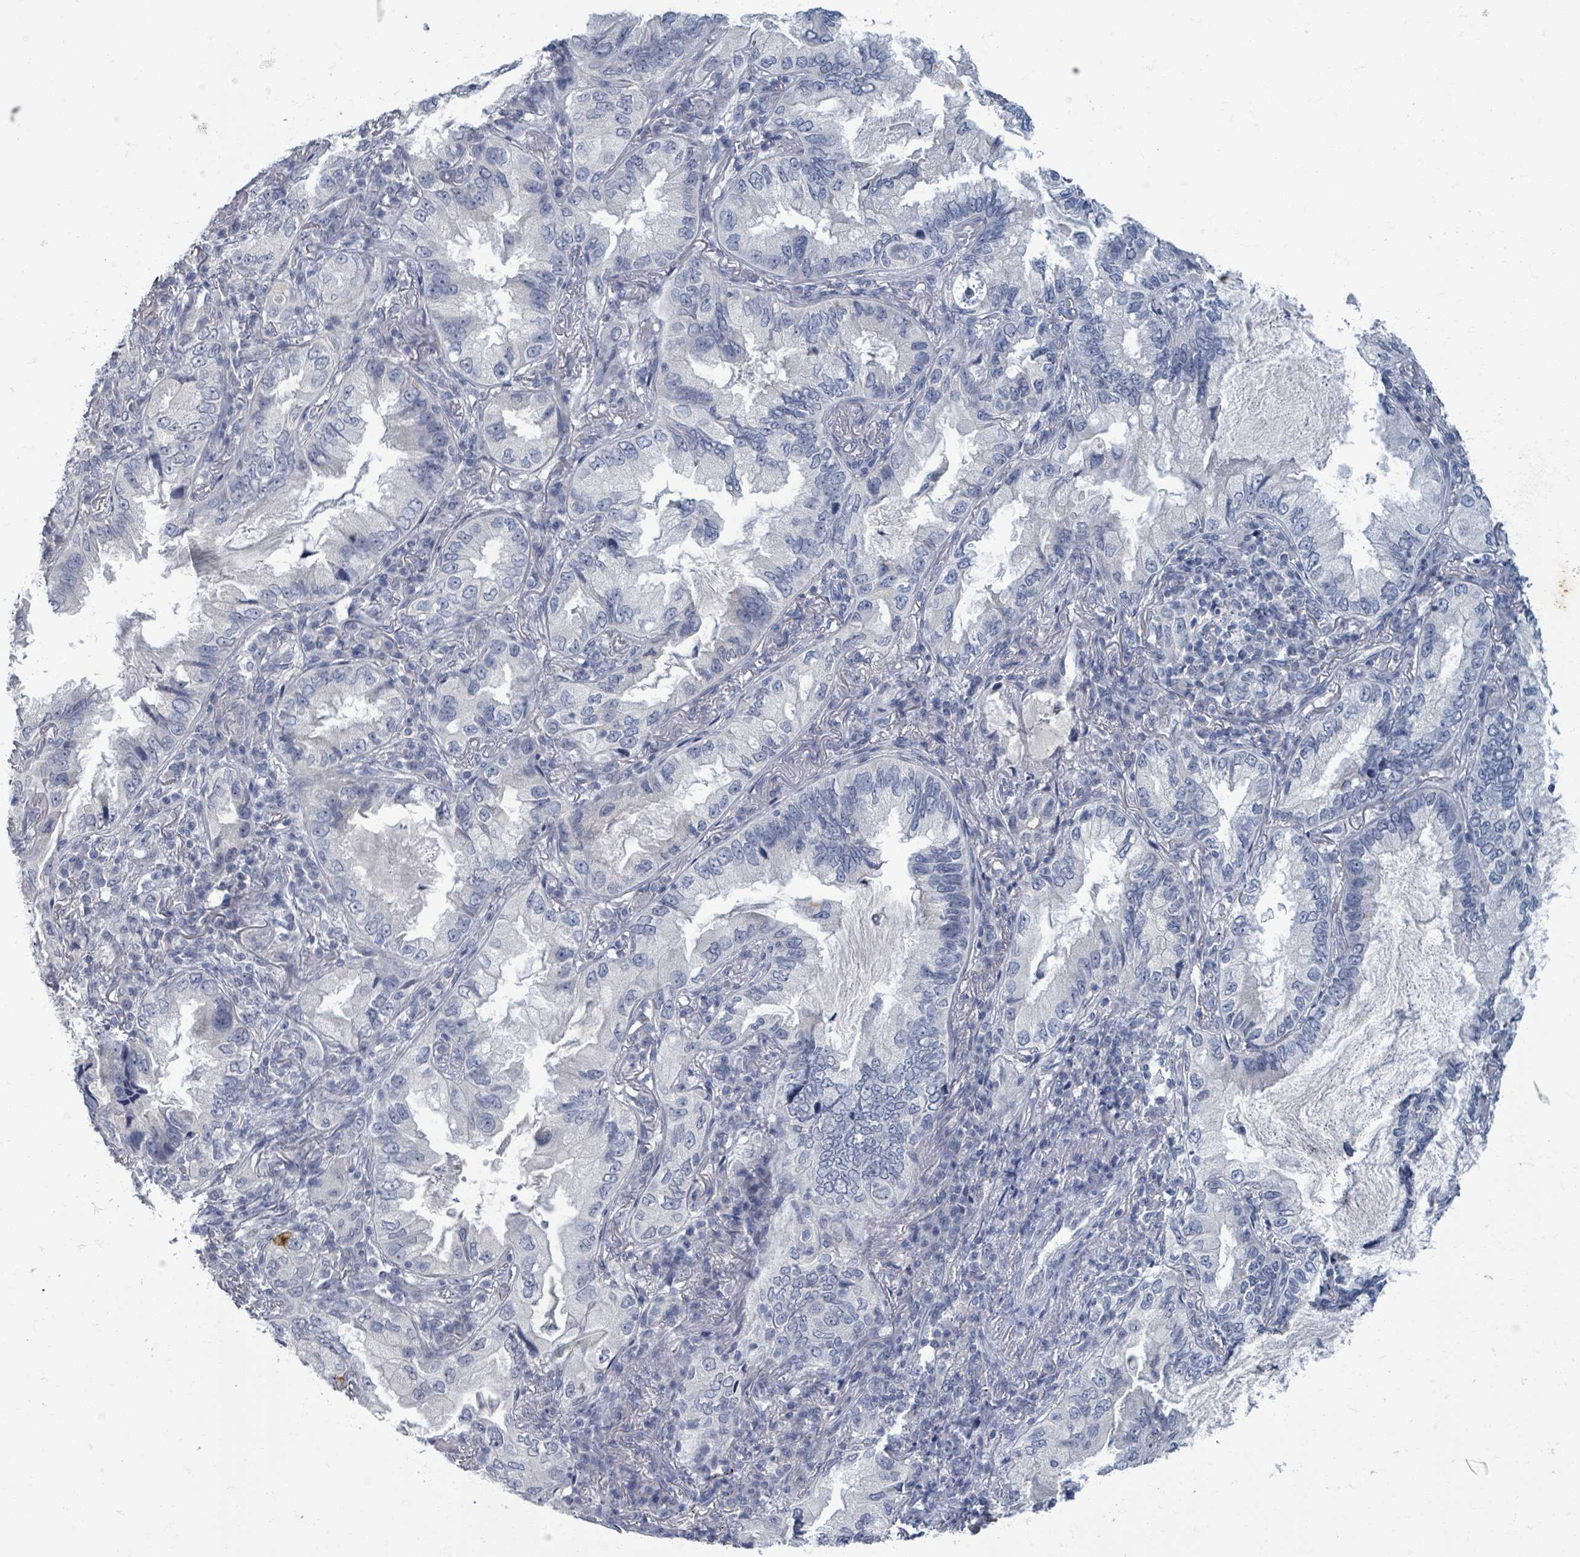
{"staining": {"intensity": "negative", "quantity": "none", "location": "none"}, "tissue": "lung cancer", "cell_type": "Tumor cells", "image_type": "cancer", "snomed": [{"axis": "morphology", "description": "Adenocarcinoma, NOS"}, {"axis": "topography", "description": "Lung"}], "caption": "The micrograph exhibits no significant positivity in tumor cells of lung adenocarcinoma.", "gene": "WNT11", "patient": {"sex": "female", "age": 69}}